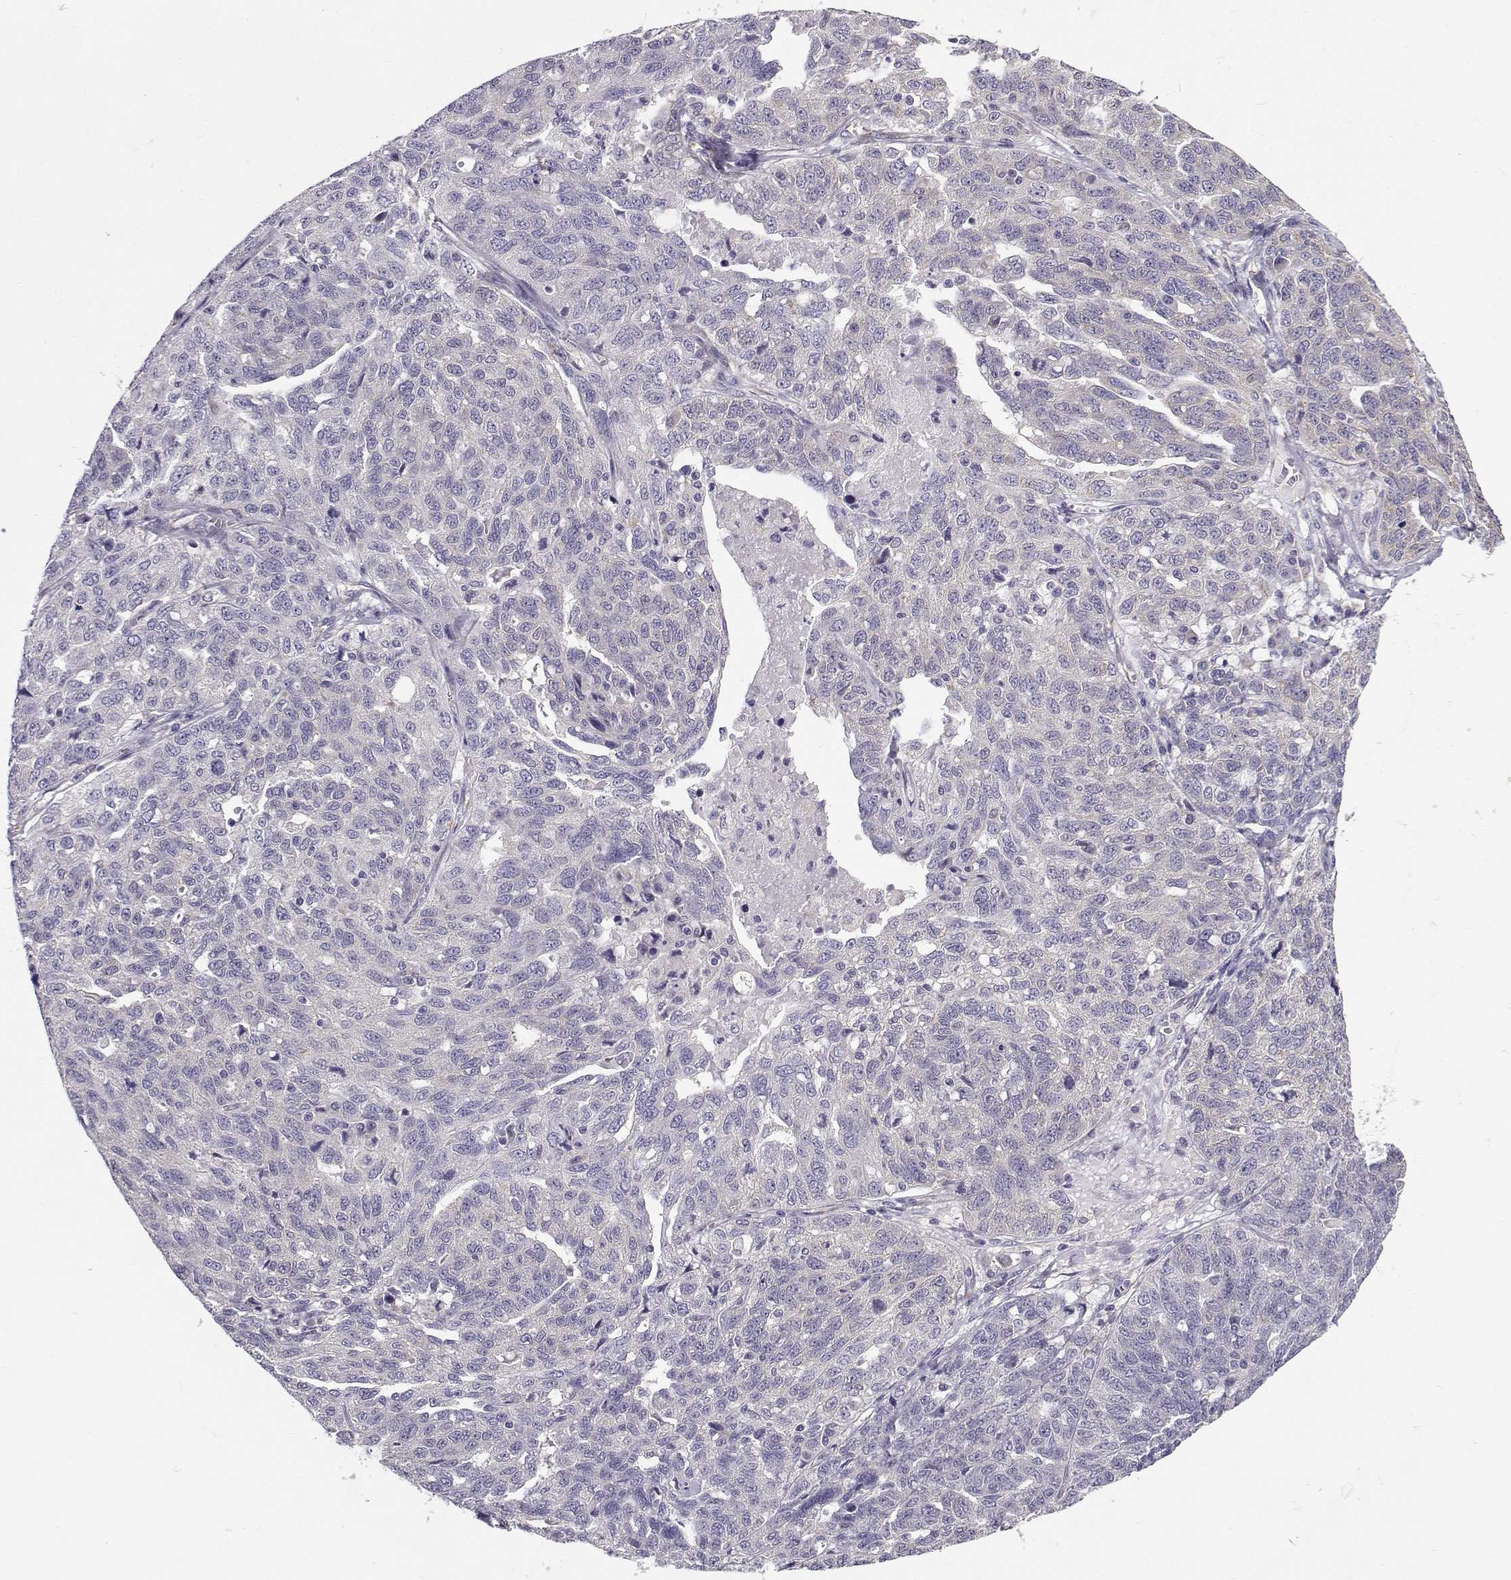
{"staining": {"intensity": "negative", "quantity": "none", "location": "none"}, "tissue": "ovarian cancer", "cell_type": "Tumor cells", "image_type": "cancer", "snomed": [{"axis": "morphology", "description": "Cystadenocarcinoma, serous, NOS"}, {"axis": "topography", "description": "Ovary"}], "caption": "Immunohistochemistry (IHC) of human serous cystadenocarcinoma (ovarian) shows no positivity in tumor cells.", "gene": "BEND6", "patient": {"sex": "female", "age": 71}}